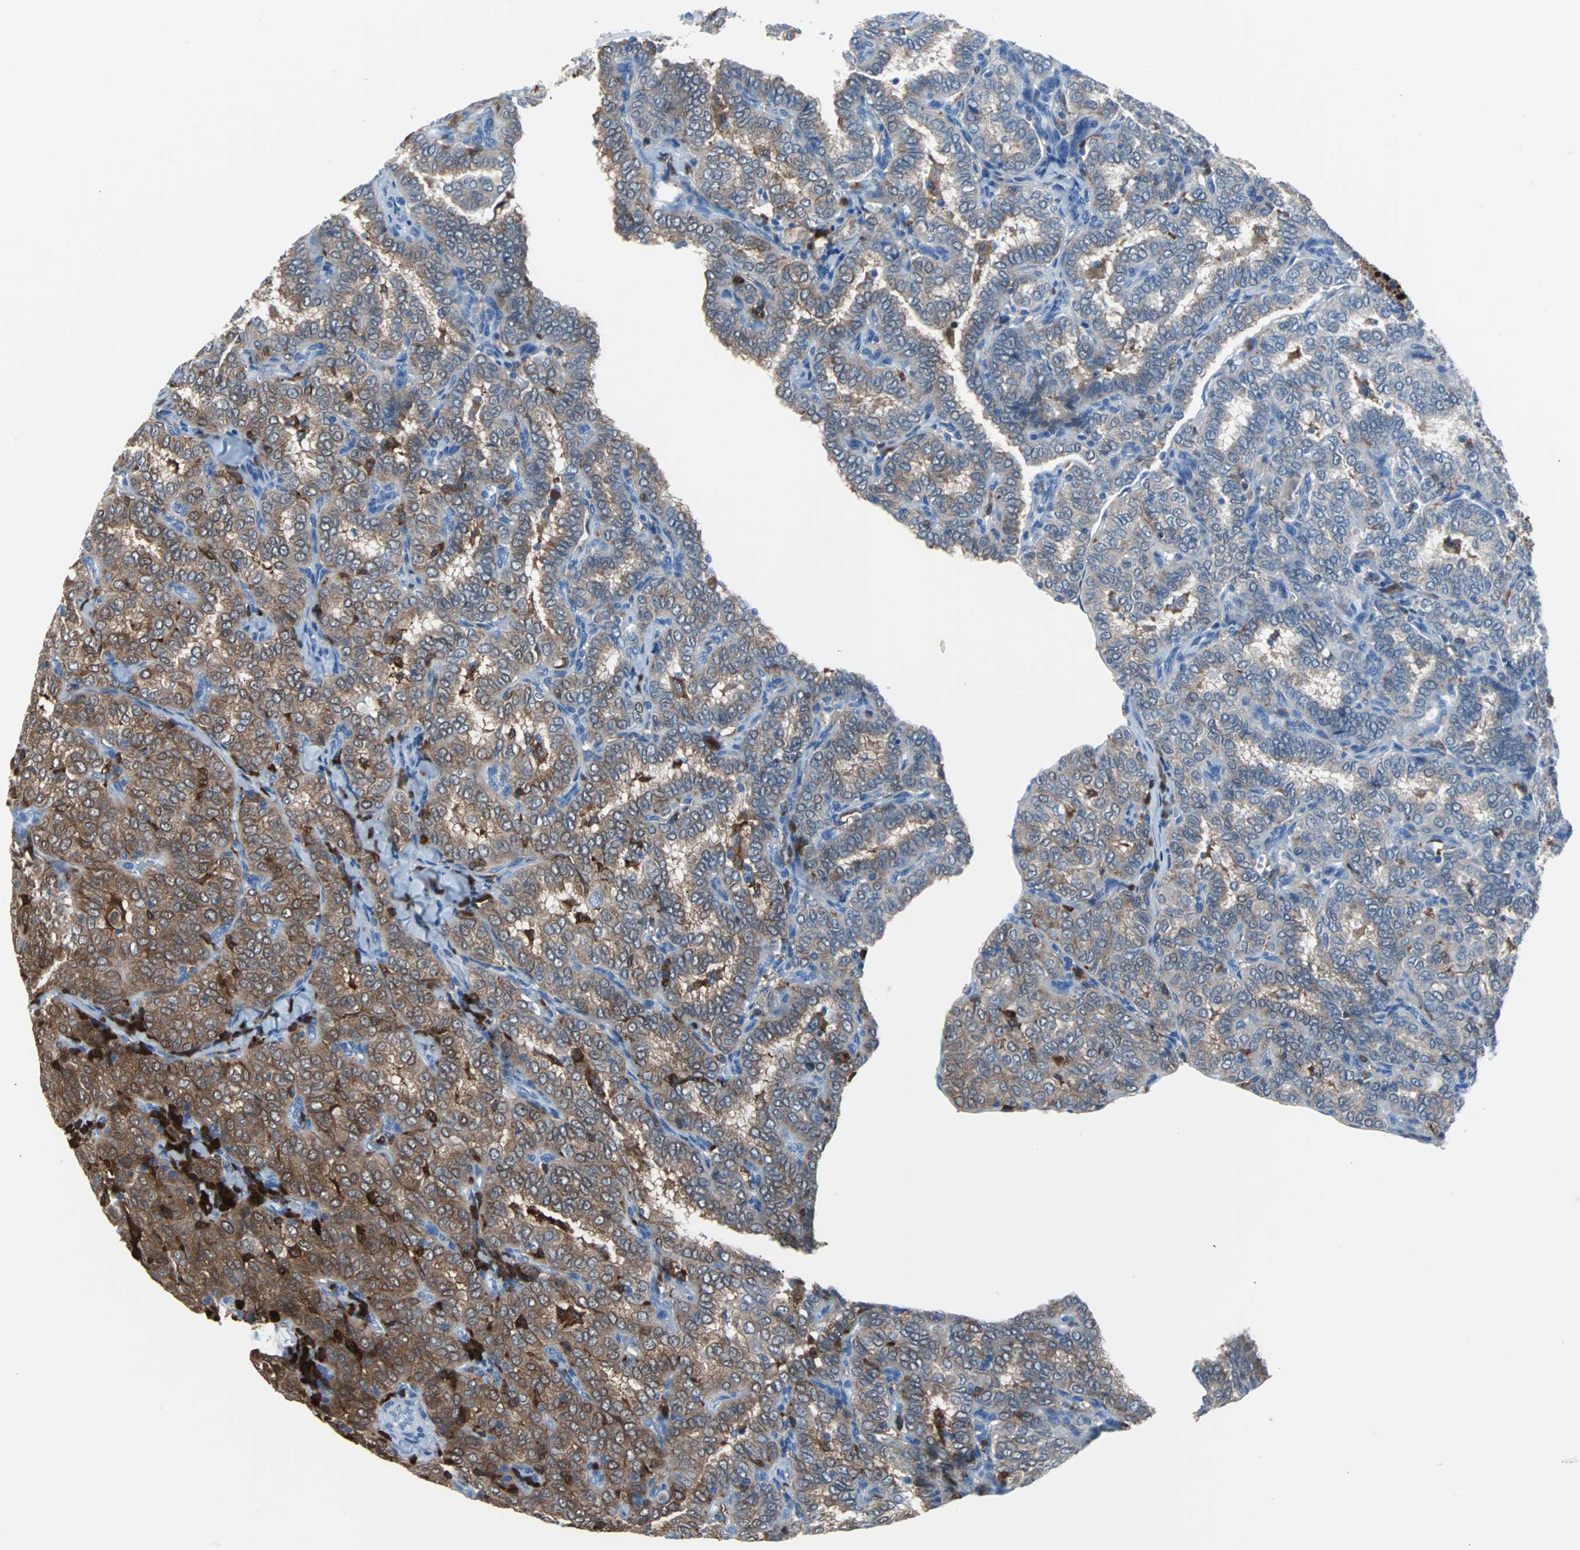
{"staining": {"intensity": "moderate", "quantity": "25%-75%", "location": "cytoplasmic/membranous"}, "tissue": "thyroid cancer", "cell_type": "Tumor cells", "image_type": "cancer", "snomed": [{"axis": "morphology", "description": "Papillary adenocarcinoma, NOS"}, {"axis": "topography", "description": "Thyroid gland"}], "caption": "A histopathology image of thyroid cancer stained for a protein shows moderate cytoplasmic/membranous brown staining in tumor cells.", "gene": "SYK", "patient": {"sex": "female", "age": 30}}